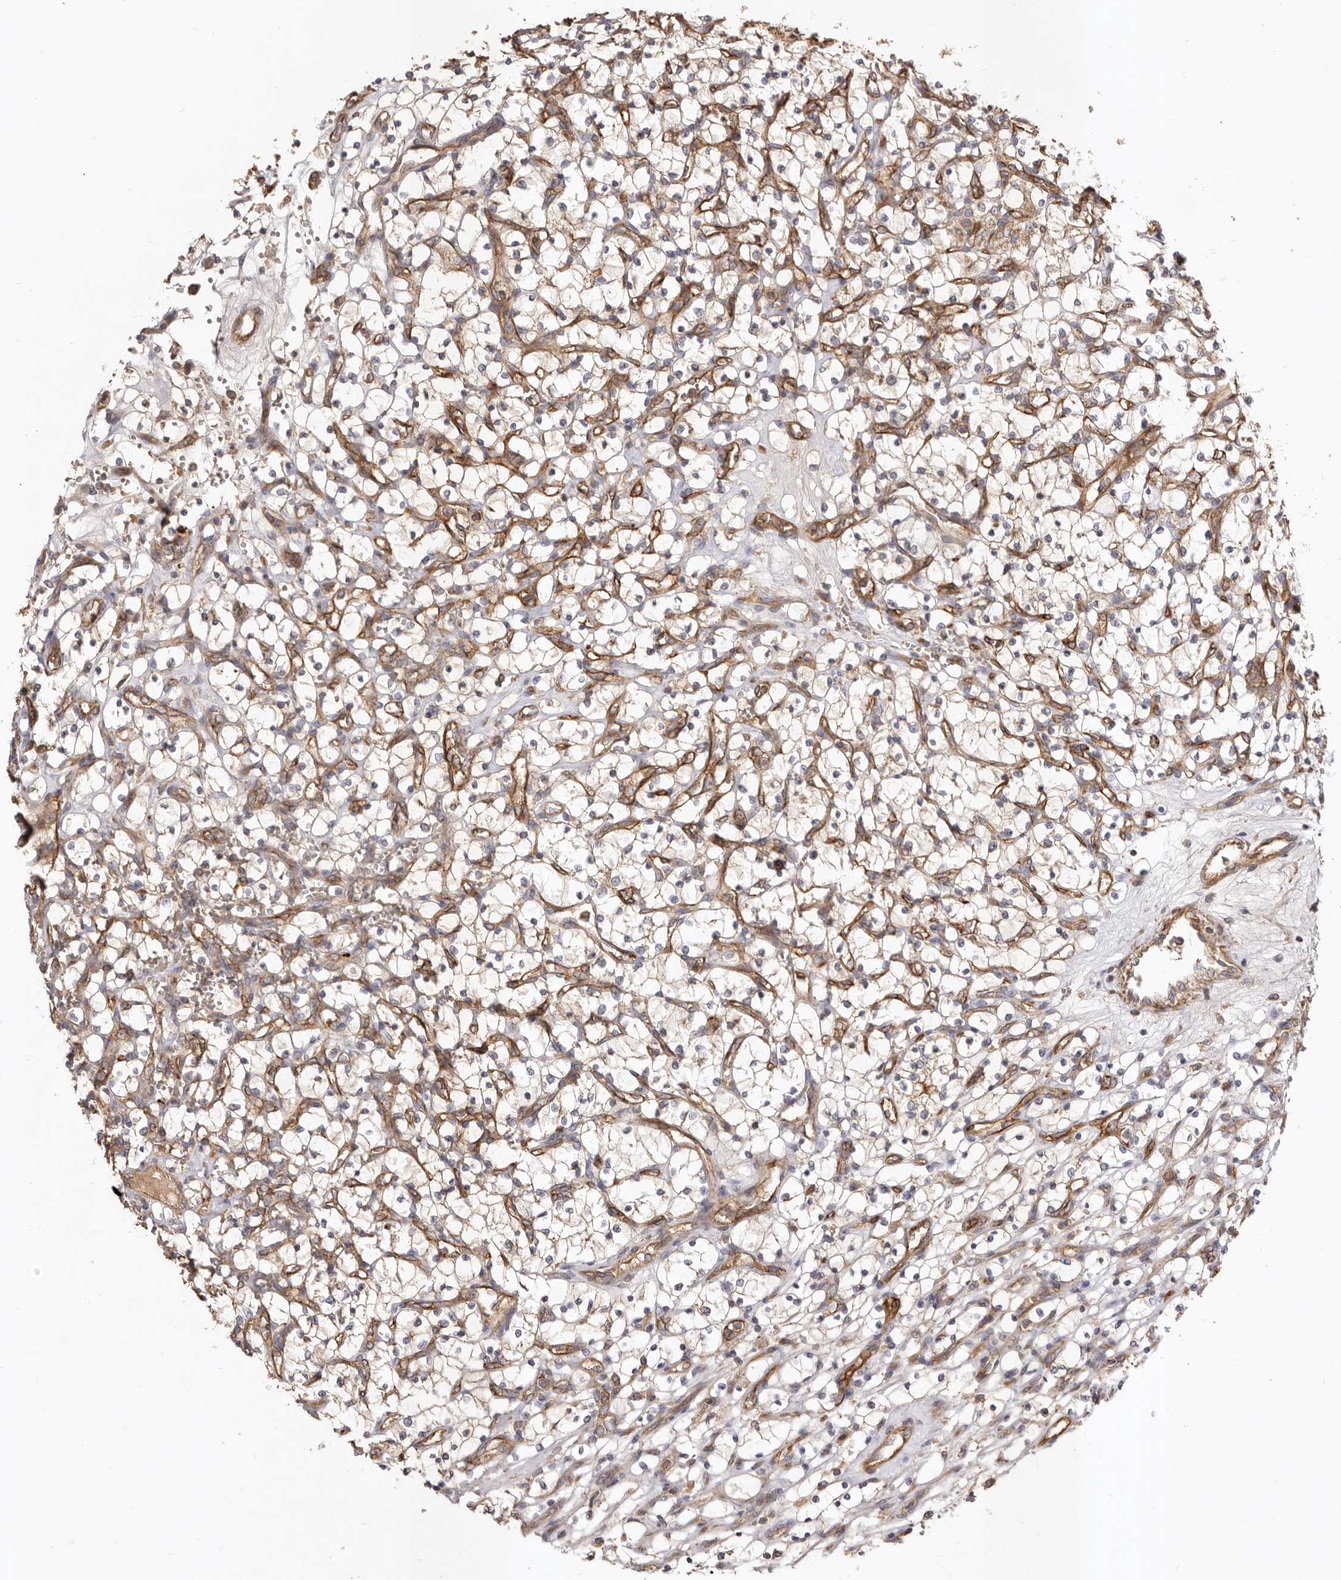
{"staining": {"intensity": "negative", "quantity": "none", "location": "none"}, "tissue": "renal cancer", "cell_type": "Tumor cells", "image_type": "cancer", "snomed": [{"axis": "morphology", "description": "Adenocarcinoma, NOS"}, {"axis": "topography", "description": "Kidney"}], "caption": "Protein analysis of adenocarcinoma (renal) demonstrates no significant expression in tumor cells.", "gene": "ADAMTS9", "patient": {"sex": "female", "age": 69}}